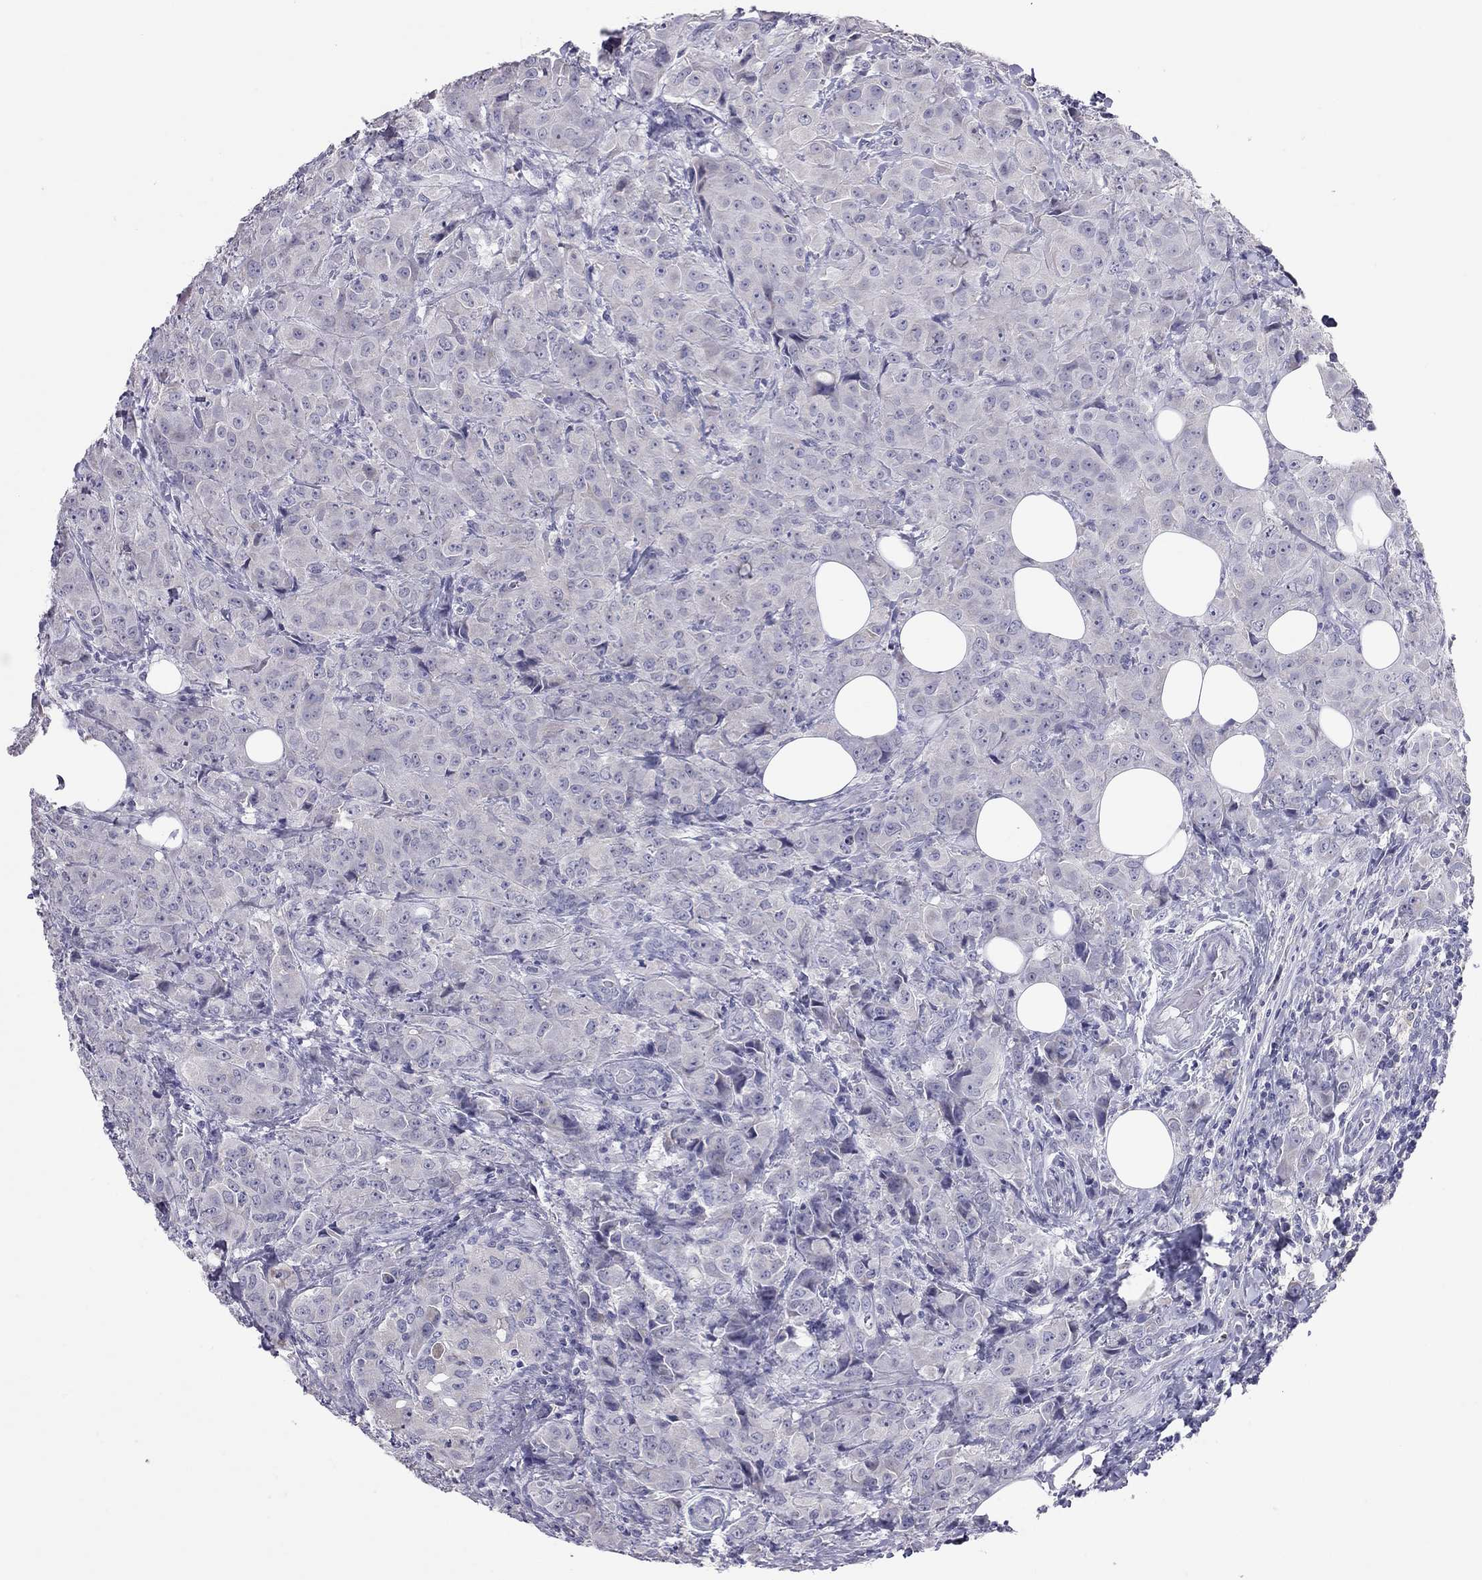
{"staining": {"intensity": "negative", "quantity": "none", "location": "none"}, "tissue": "breast cancer", "cell_type": "Tumor cells", "image_type": "cancer", "snomed": [{"axis": "morphology", "description": "Duct carcinoma"}, {"axis": "topography", "description": "Breast"}], "caption": "A high-resolution photomicrograph shows immunohistochemistry (IHC) staining of breast cancer (intraductal carcinoma), which displays no significant staining in tumor cells.", "gene": "PPP1R3A", "patient": {"sex": "female", "age": 43}}